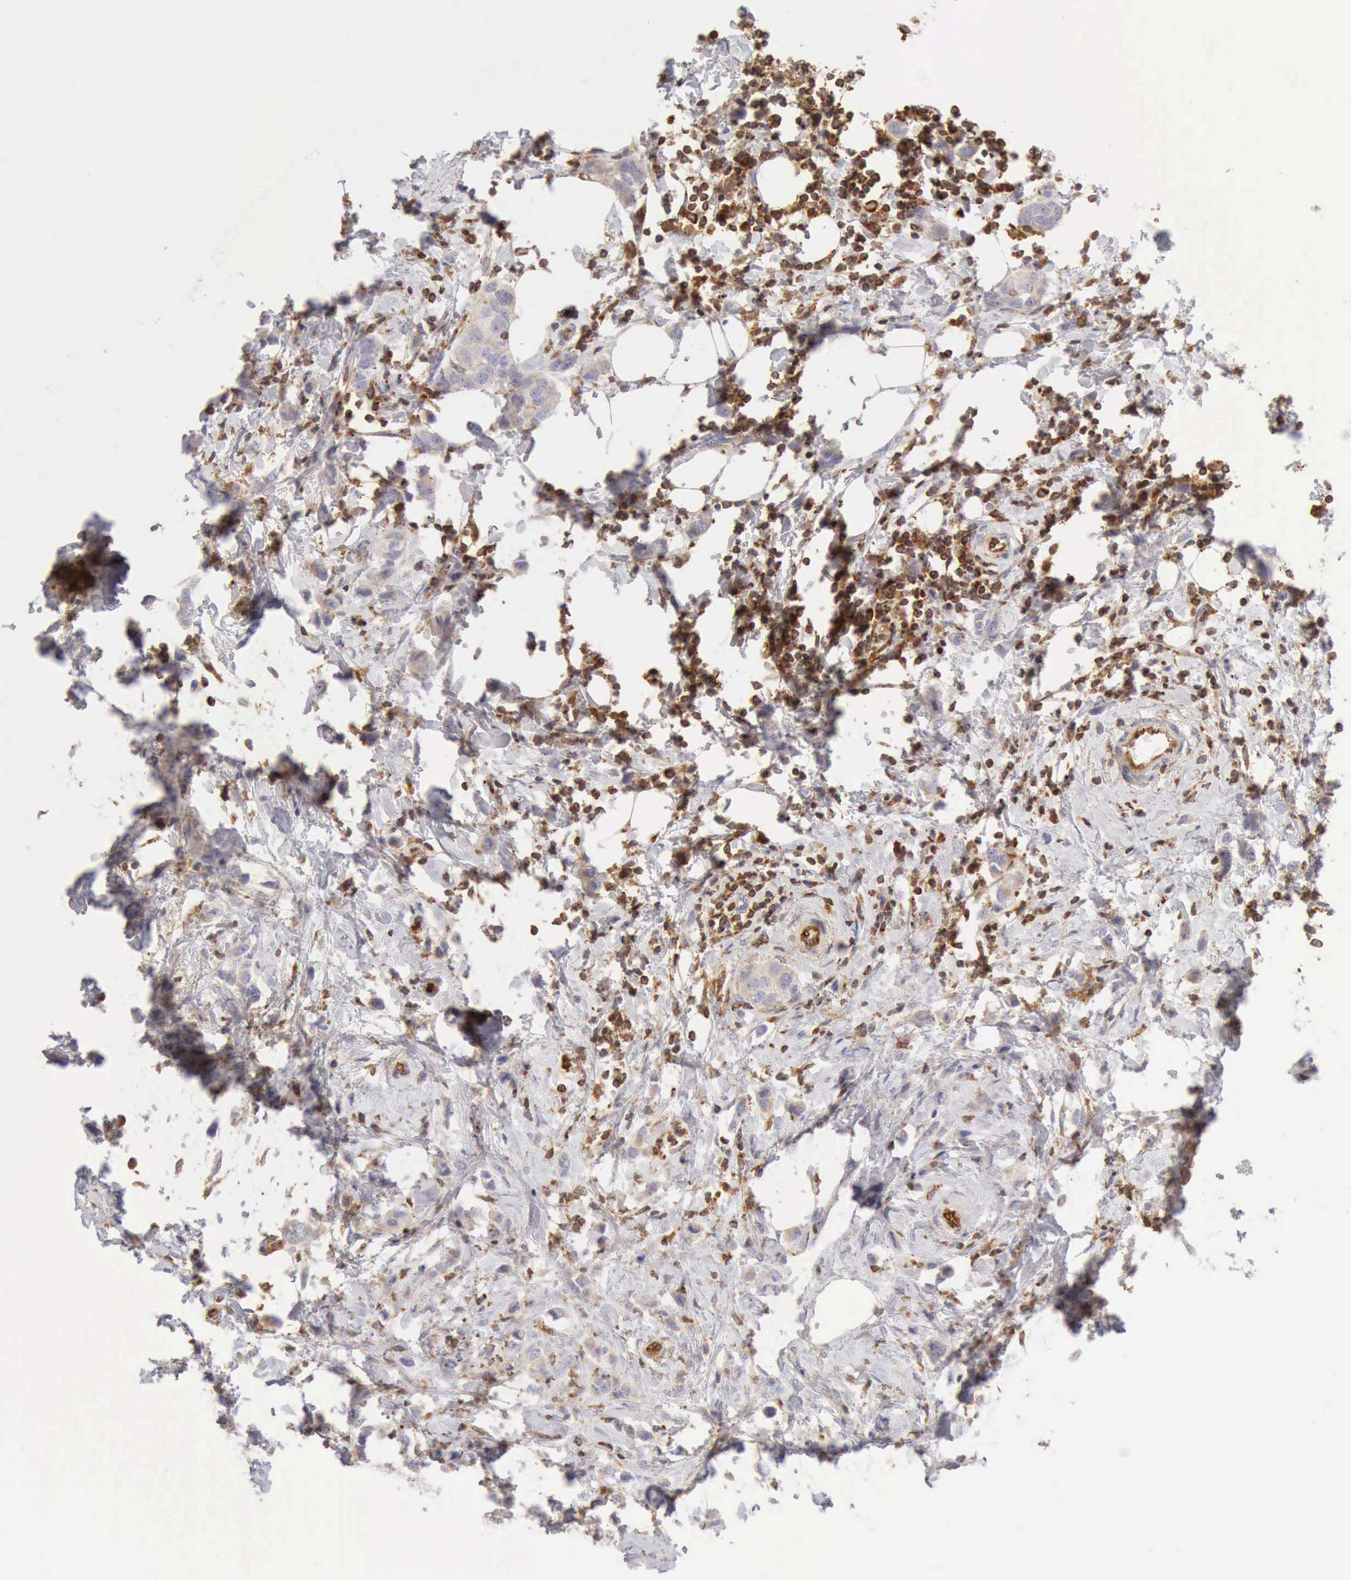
{"staining": {"intensity": "negative", "quantity": "none", "location": "none"}, "tissue": "breast cancer", "cell_type": "Tumor cells", "image_type": "cancer", "snomed": [{"axis": "morphology", "description": "Normal tissue, NOS"}, {"axis": "morphology", "description": "Duct carcinoma"}, {"axis": "topography", "description": "Breast"}], "caption": "Protein analysis of breast cancer reveals no significant positivity in tumor cells.", "gene": "ARHGAP4", "patient": {"sex": "female", "age": 50}}